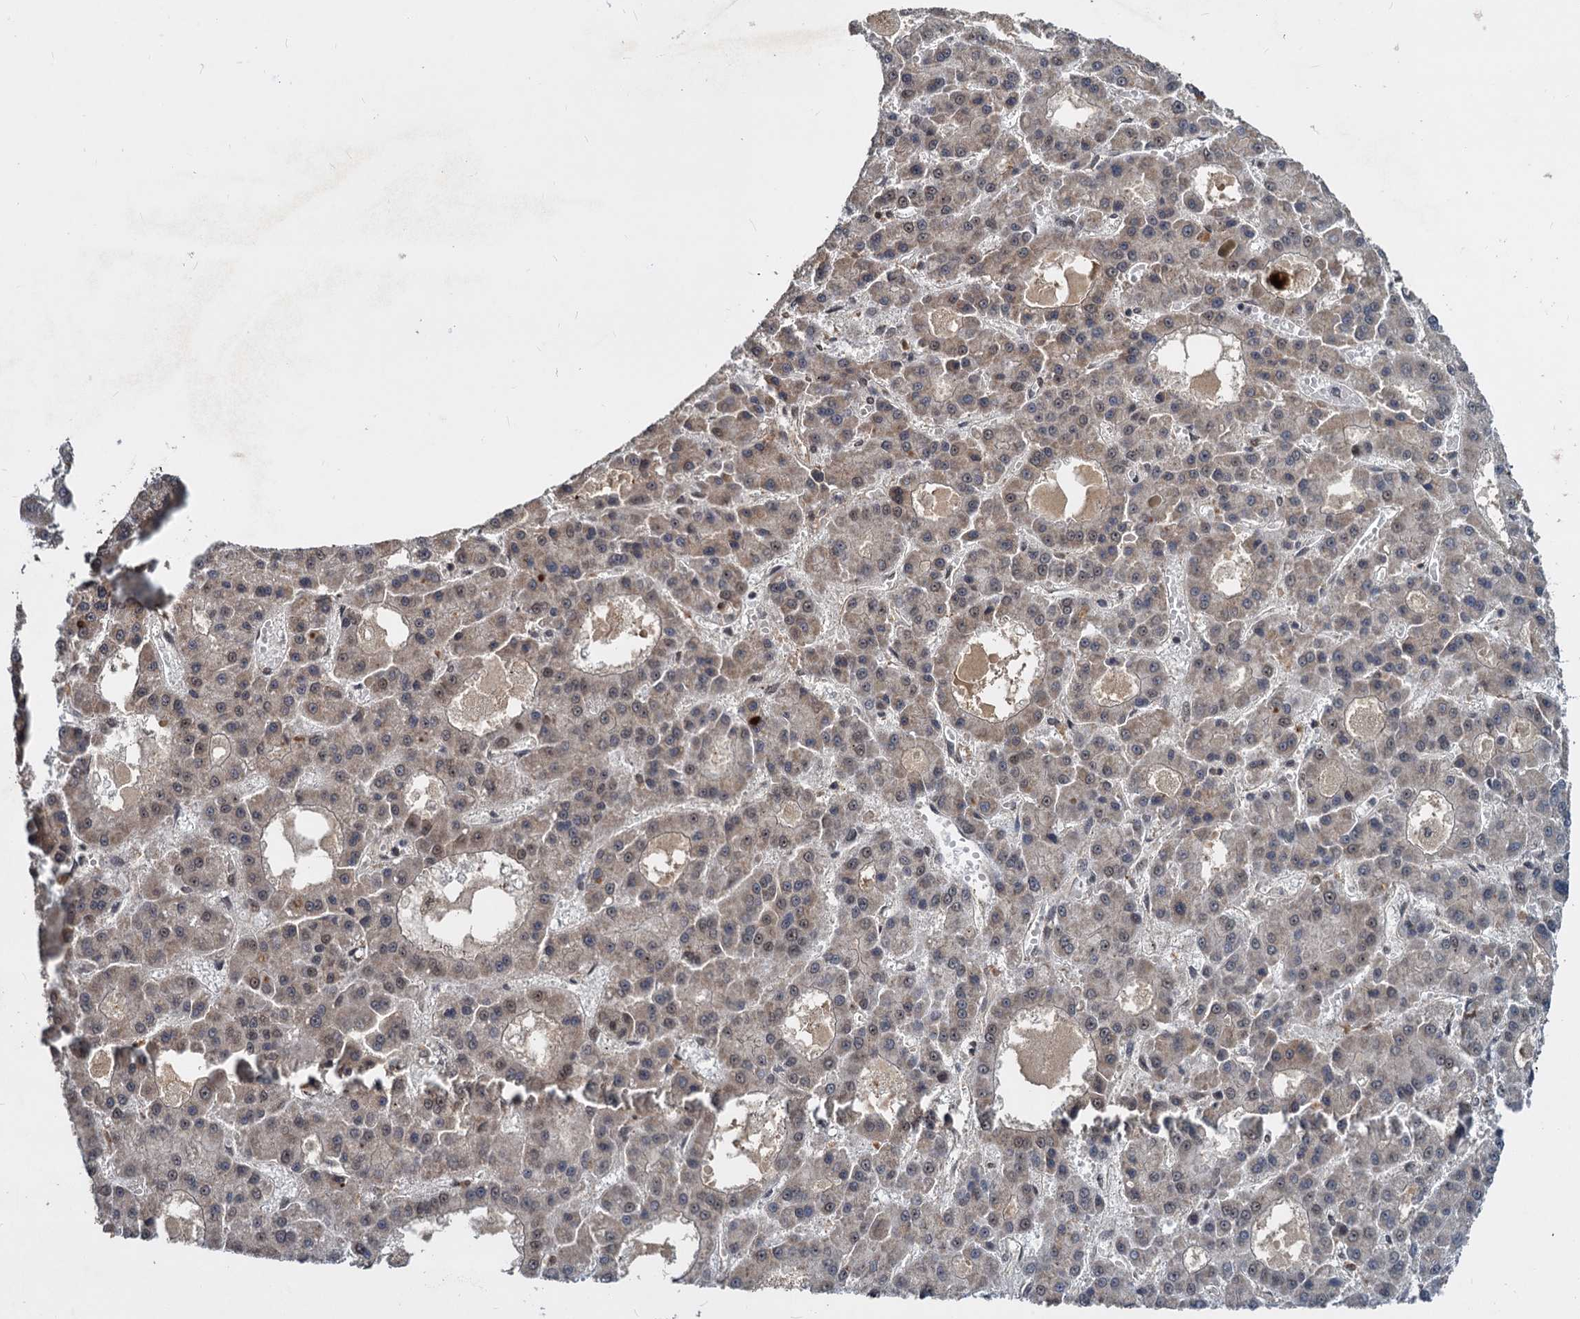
{"staining": {"intensity": "weak", "quantity": "25%-75%", "location": "nuclear"}, "tissue": "liver cancer", "cell_type": "Tumor cells", "image_type": "cancer", "snomed": [{"axis": "morphology", "description": "Carcinoma, Hepatocellular, NOS"}, {"axis": "topography", "description": "Liver"}], "caption": "A histopathology image showing weak nuclear staining in approximately 25%-75% of tumor cells in hepatocellular carcinoma (liver), as visualized by brown immunohistochemical staining.", "gene": "FAM216B", "patient": {"sex": "male", "age": 70}}